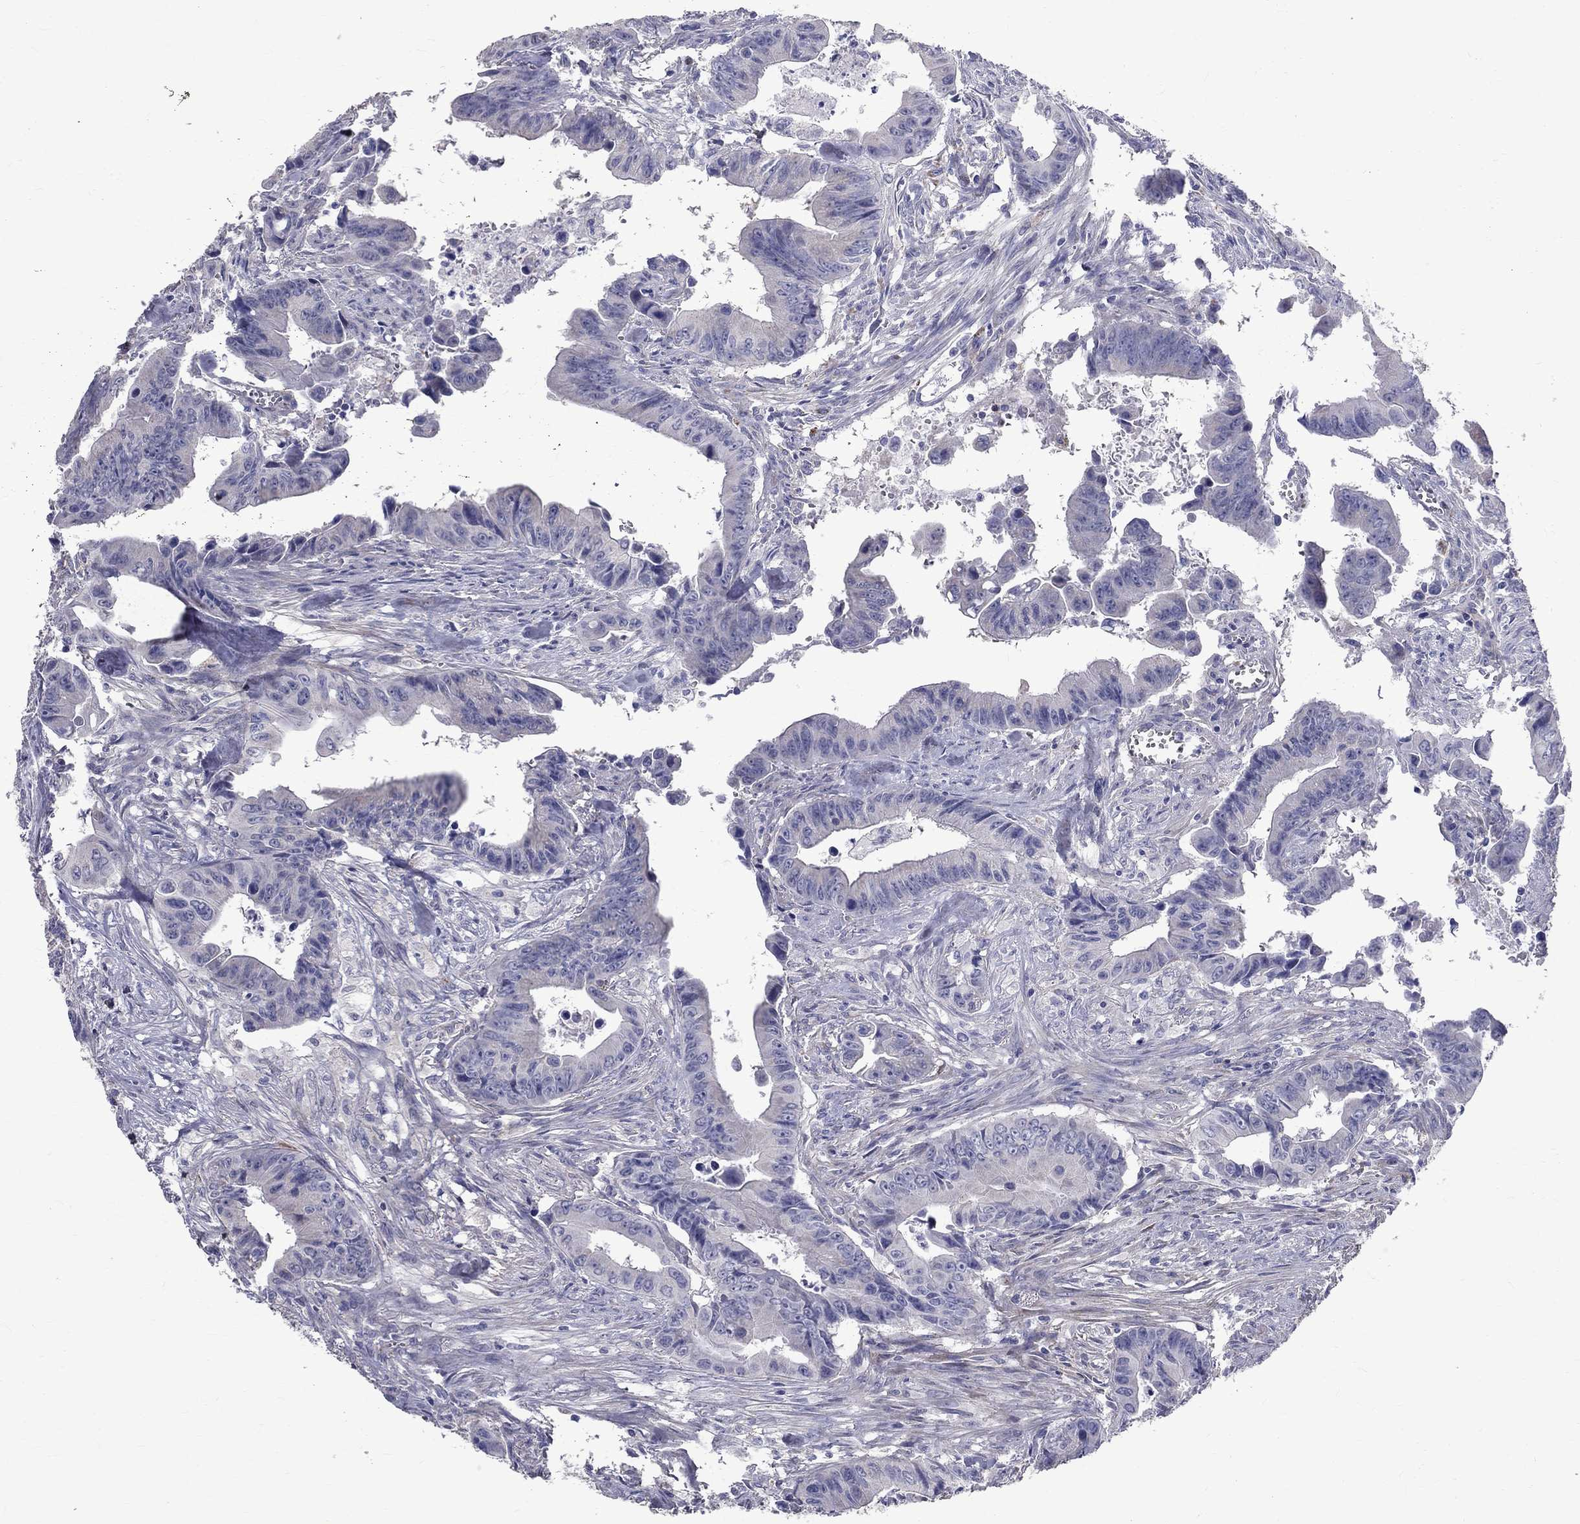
{"staining": {"intensity": "negative", "quantity": "none", "location": "none"}, "tissue": "colorectal cancer", "cell_type": "Tumor cells", "image_type": "cancer", "snomed": [{"axis": "morphology", "description": "Adenocarcinoma, NOS"}, {"axis": "topography", "description": "Colon"}], "caption": "This micrograph is of colorectal cancer stained with immunohistochemistry to label a protein in brown with the nuclei are counter-stained blue. There is no expression in tumor cells. The staining is performed using DAB brown chromogen with nuclei counter-stained in using hematoxylin.", "gene": "ANXA10", "patient": {"sex": "female", "age": 87}}